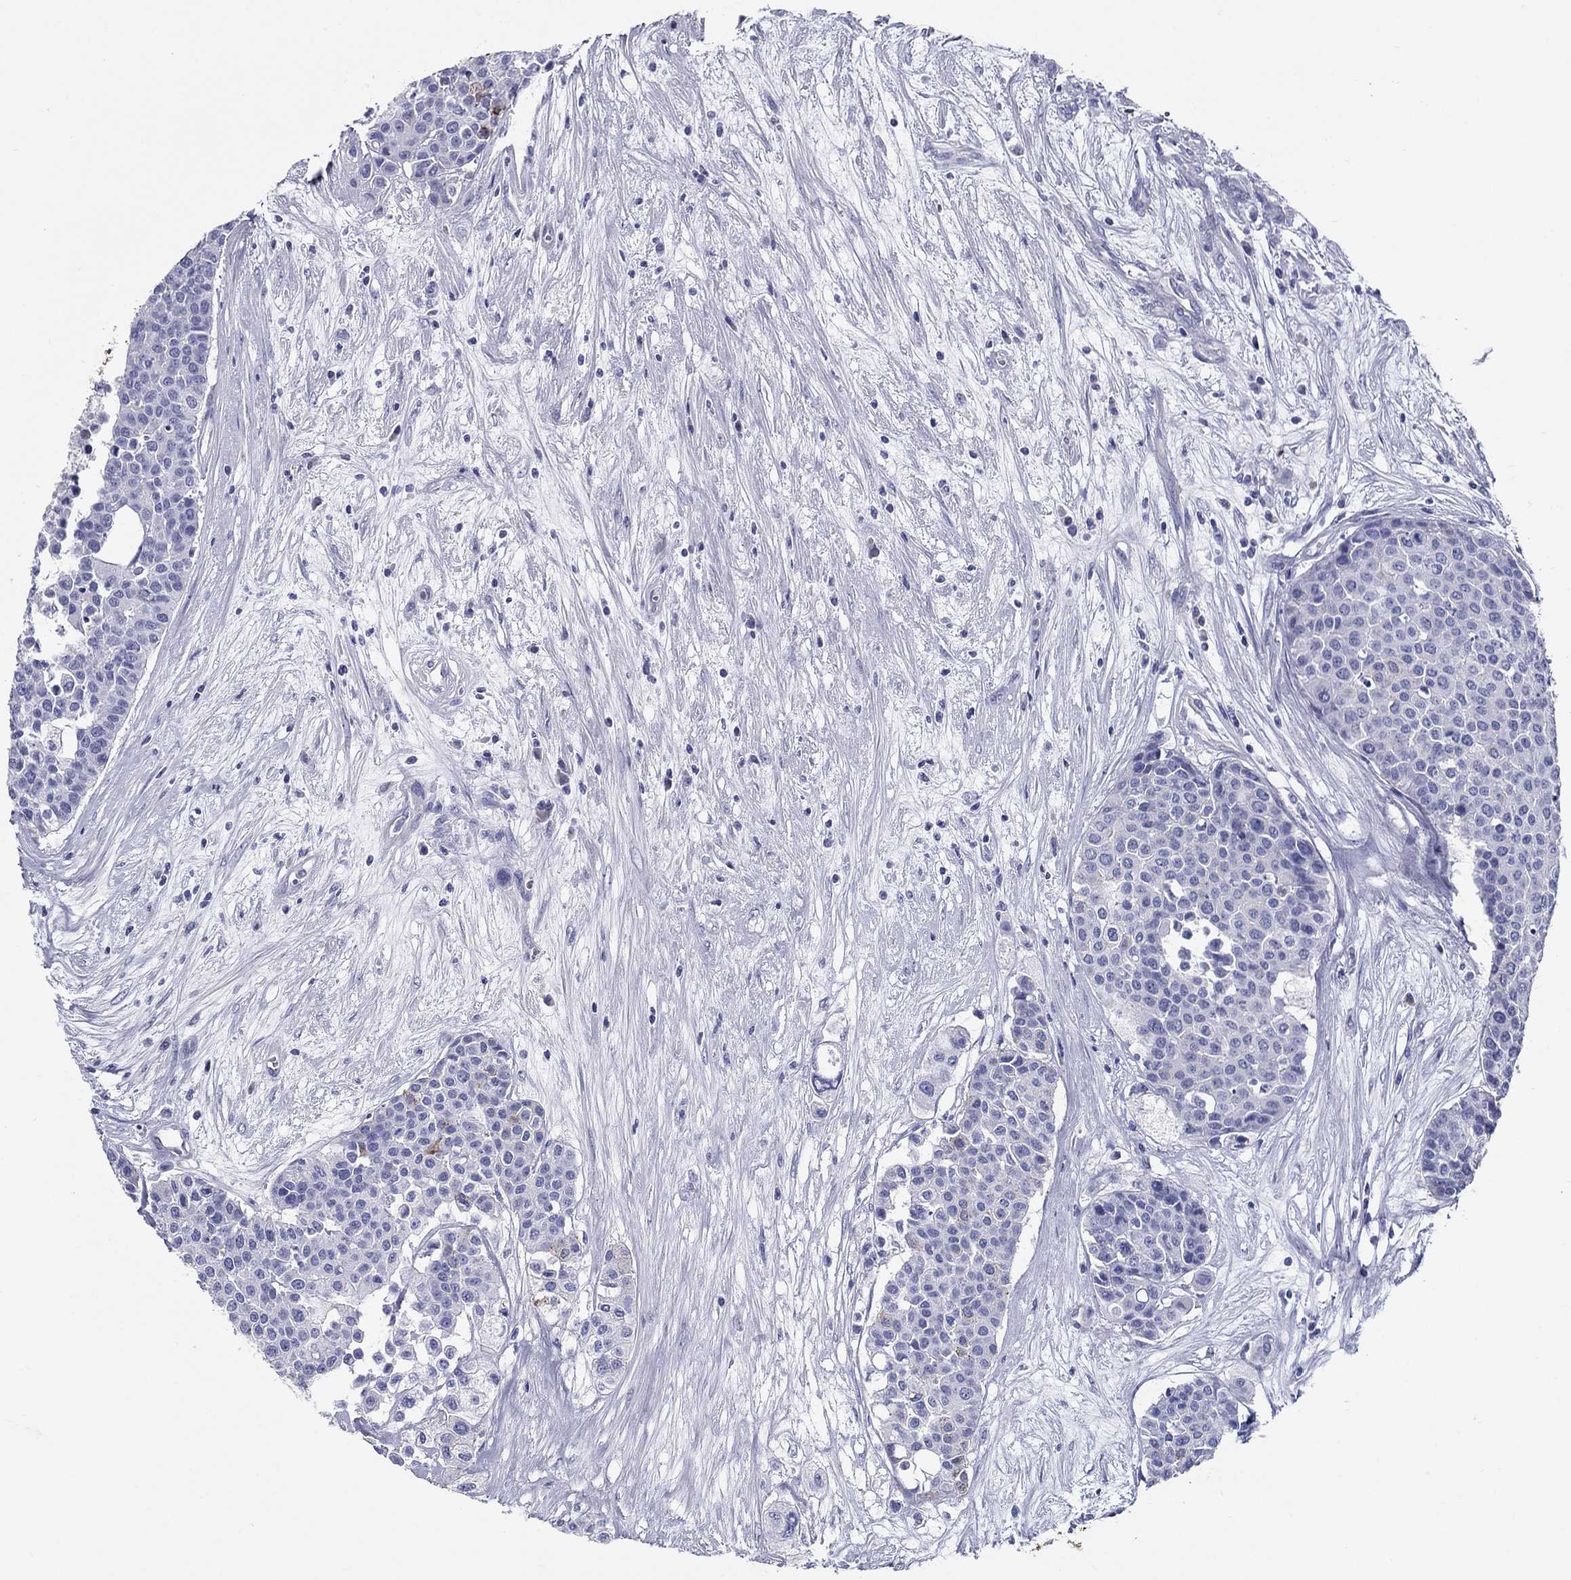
{"staining": {"intensity": "negative", "quantity": "none", "location": "none"}, "tissue": "carcinoid", "cell_type": "Tumor cells", "image_type": "cancer", "snomed": [{"axis": "morphology", "description": "Carcinoid, malignant, NOS"}, {"axis": "topography", "description": "Colon"}], "caption": "An image of carcinoid stained for a protein displays no brown staining in tumor cells.", "gene": "UPB1", "patient": {"sex": "male", "age": 81}}